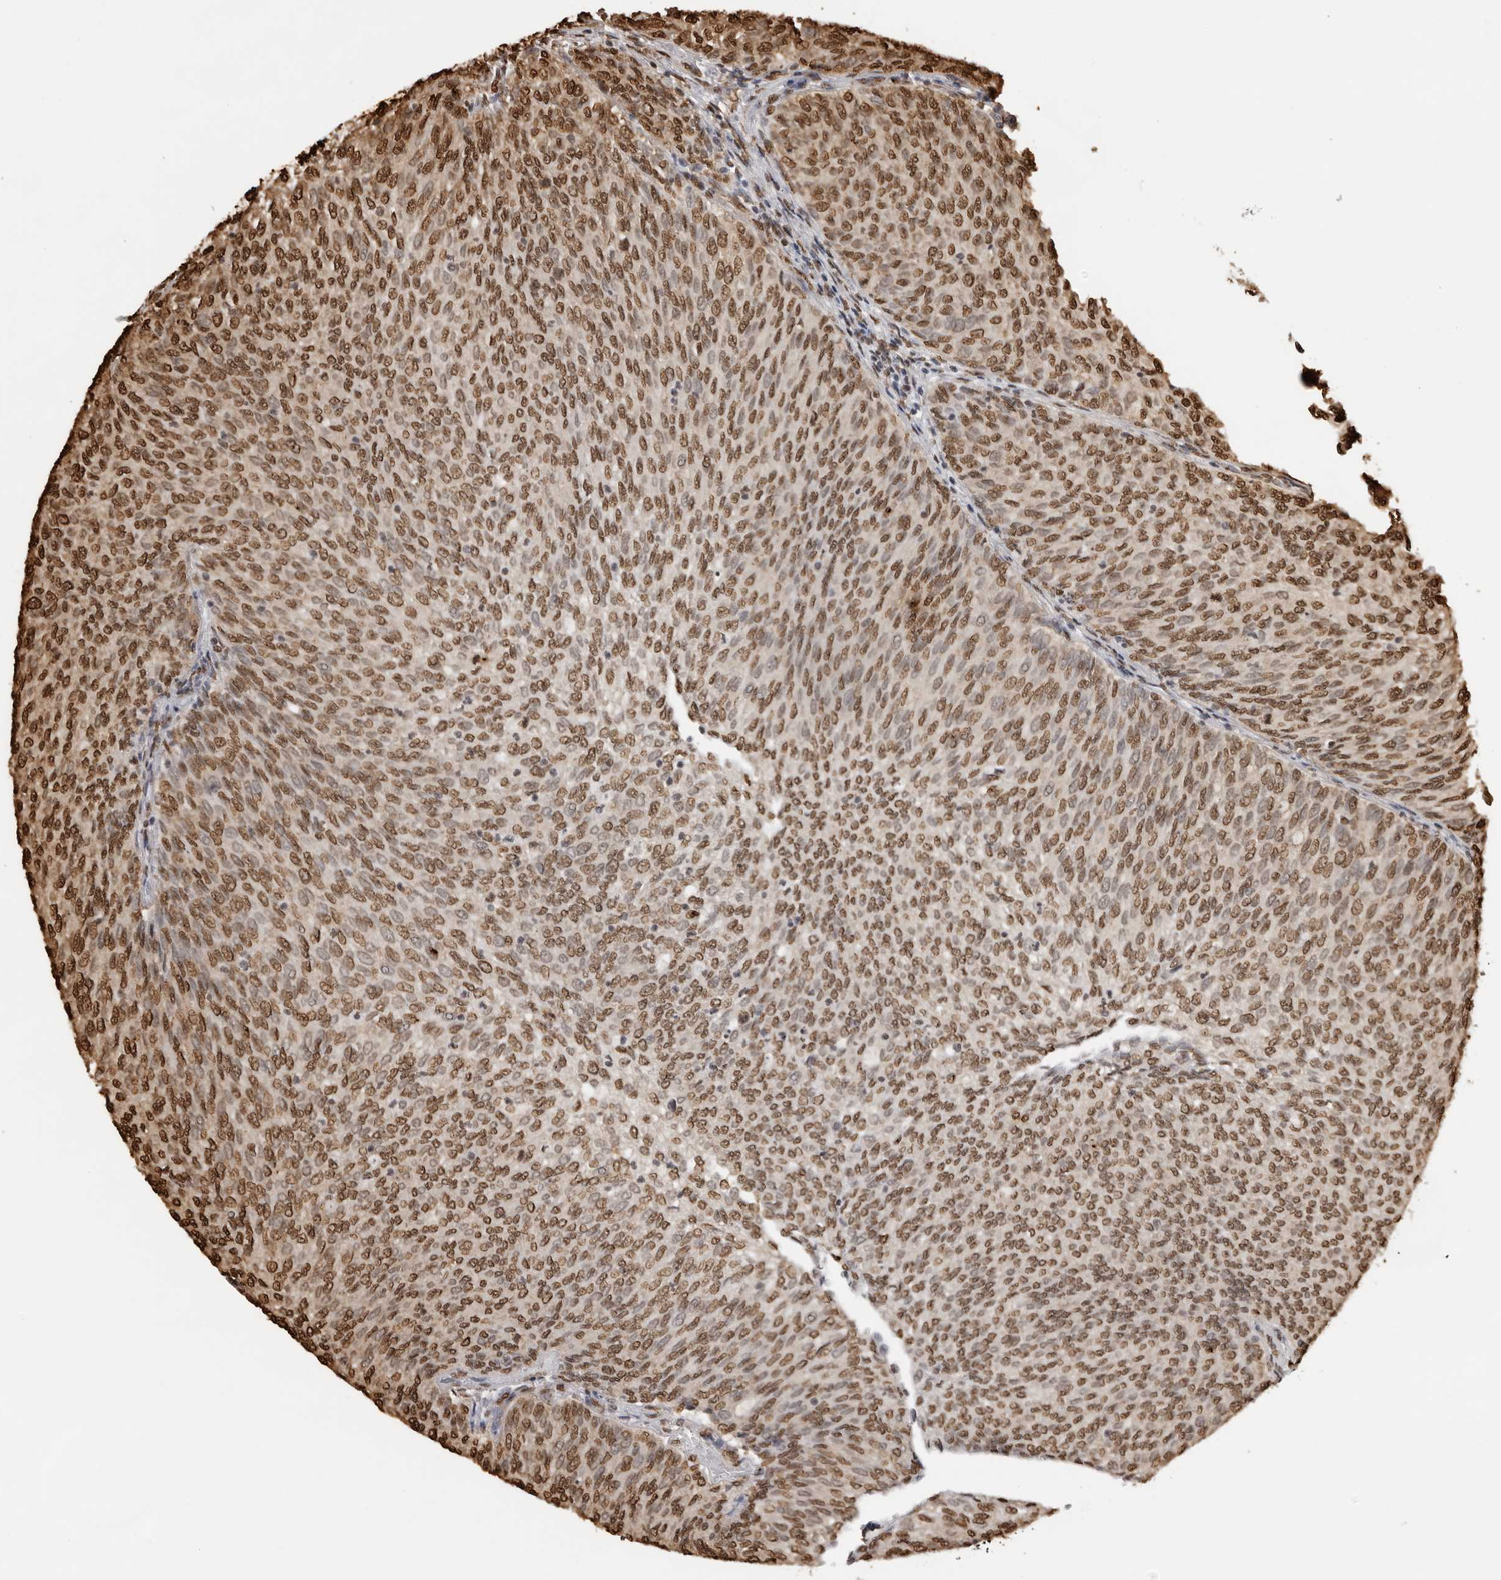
{"staining": {"intensity": "moderate", "quantity": ">75%", "location": "nuclear"}, "tissue": "urothelial cancer", "cell_type": "Tumor cells", "image_type": "cancer", "snomed": [{"axis": "morphology", "description": "Urothelial carcinoma, Low grade"}, {"axis": "topography", "description": "Urinary bladder"}], "caption": "Moderate nuclear protein staining is appreciated in approximately >75% of tumor cells in urothelial cancer.", "gene": "ZFP91", "patient": {"sex": "female", "age": 79}}